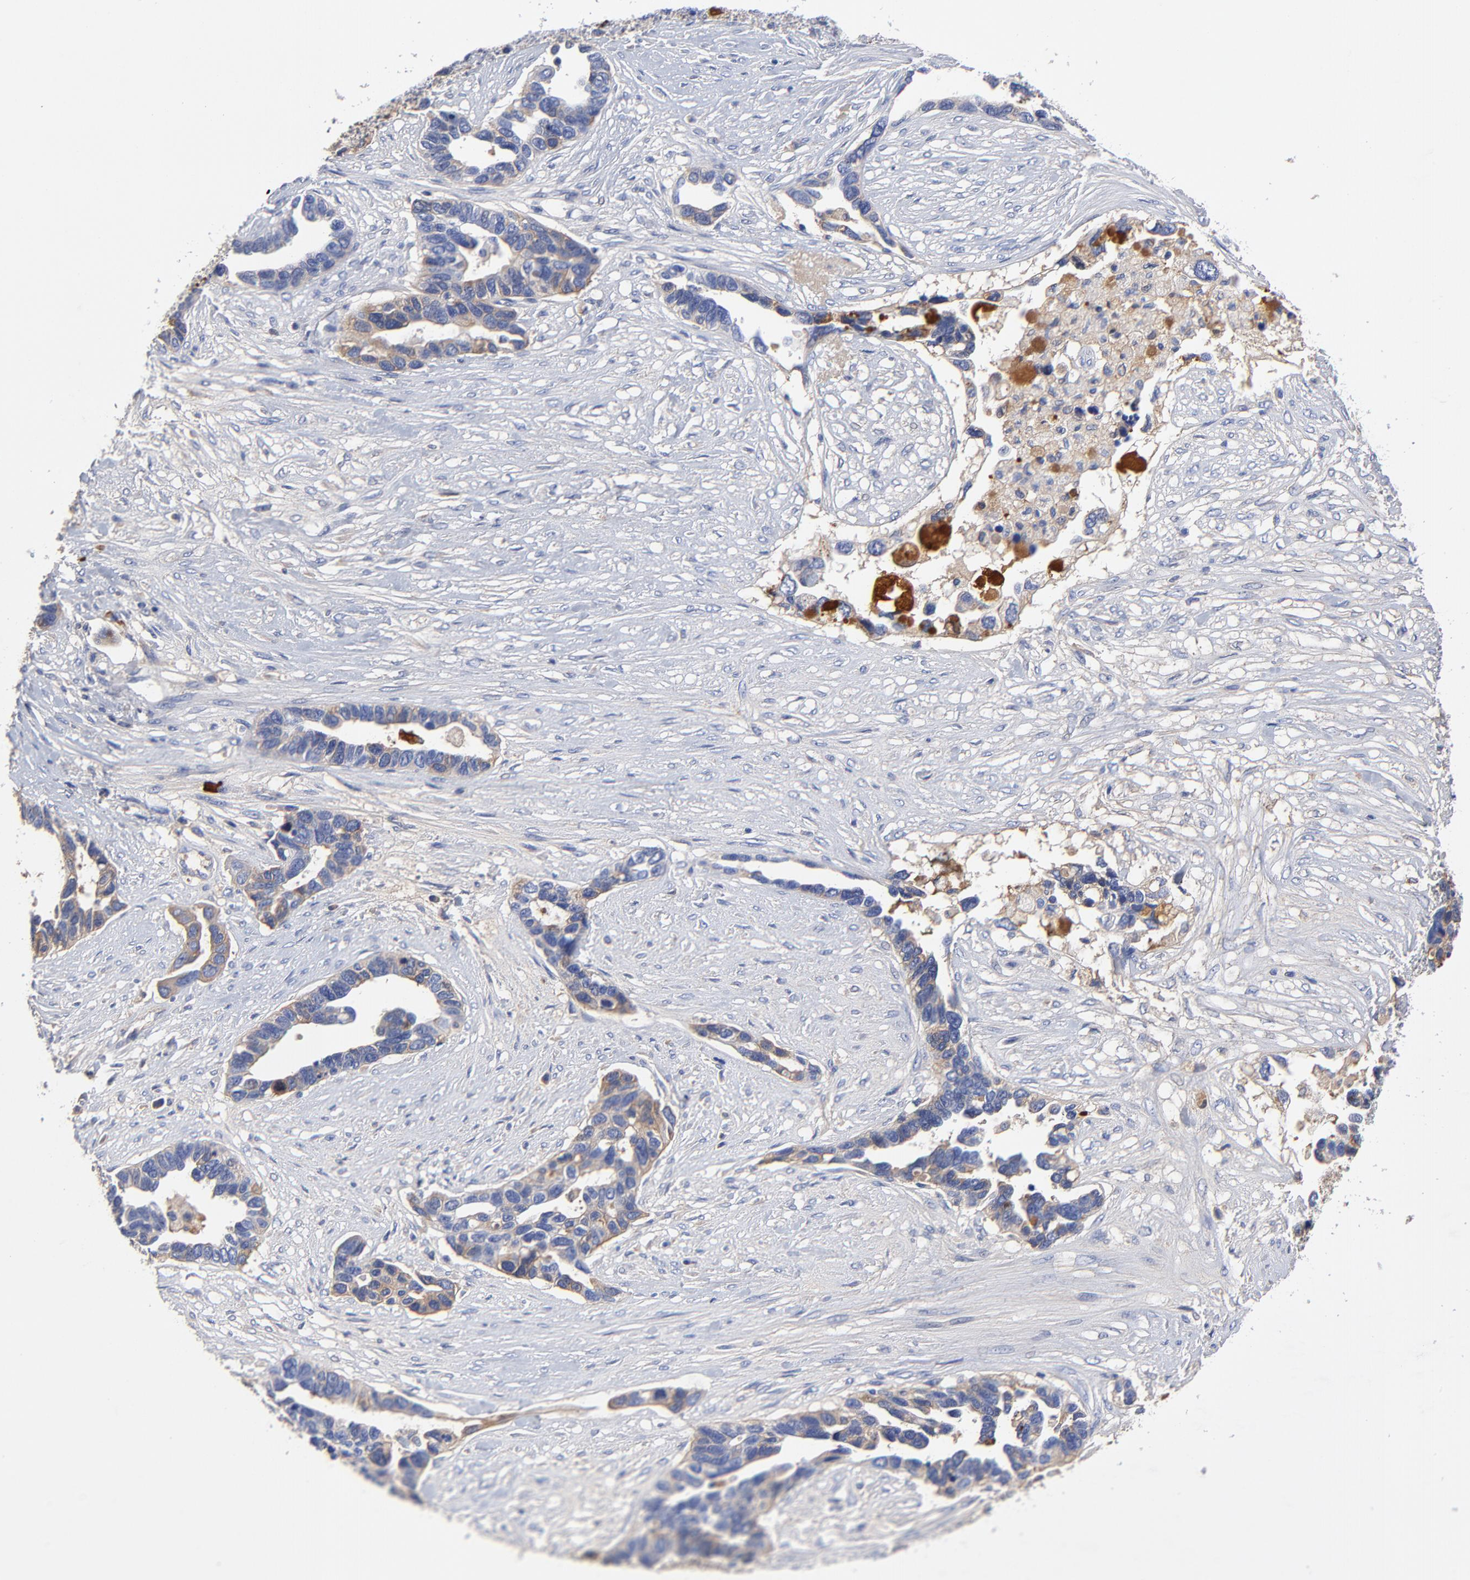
{"staining": {"intensity": "weak", "quantity": "25%-75%", "location": "cytoplasmic/membranous"}, "tissue": "ovarian cancer", "cell_type": "Tumor cells", "image_type": "cancer", "snomed": [{"axis": "morphology", "description": "Cystadenocarcinoma, serous, NOS"}, {"axis": "topography", "description": "Ovary"}], "caption": "This image demonstrates serous cystadenocarcinoma (ovarian) stained with immunohistochemistry (IHC) to label a protein in brown. The cytoplasmic/membranous of tumor cells show weak positivity for the protein. Nuclei are counter-stained blue.", "gene": "IGLV3-10", "patient": {"sex": "female", "age": 54}}